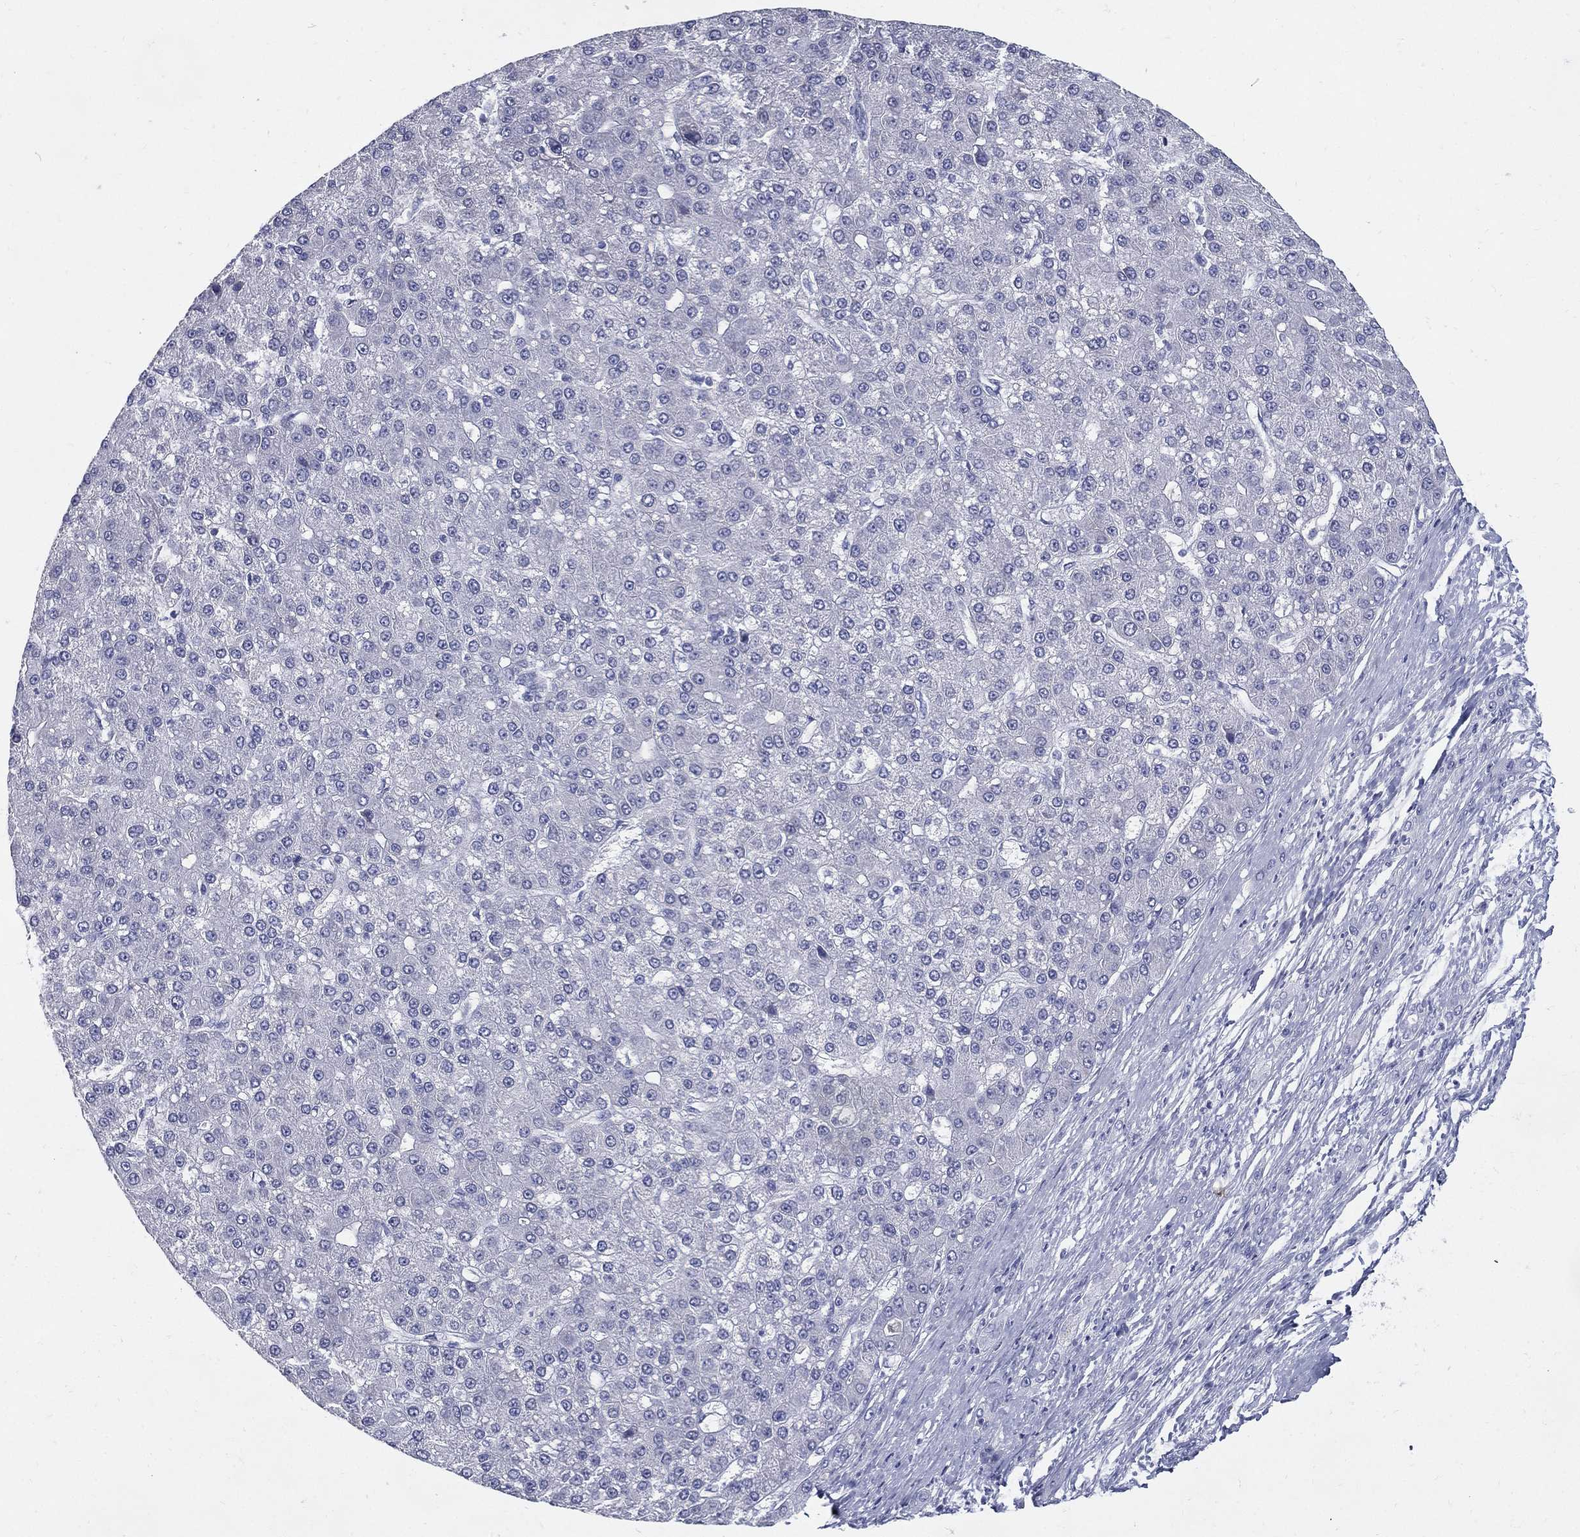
{"staining": {"intensity": "negative", "quantity": "none", "location": "none"}, "tissue": "liver cancer", "cell_type": "Tumor cells", "image_type": "cancer", "snomed": [{"axis": "morphology", "description": "Carcinoma, Hepatocellular, NOS"}, {"axis": "topography", "description": "Liver"}], "caption": "An immunohistochemistry (IHC) micrograph of liver hepatocellular carcinoma is shown. There is no staining in tumor cells of liver hepatocellular carcinoma.", "gene": "KIF2C", "patient": {"sex": "male", "age": 67}}